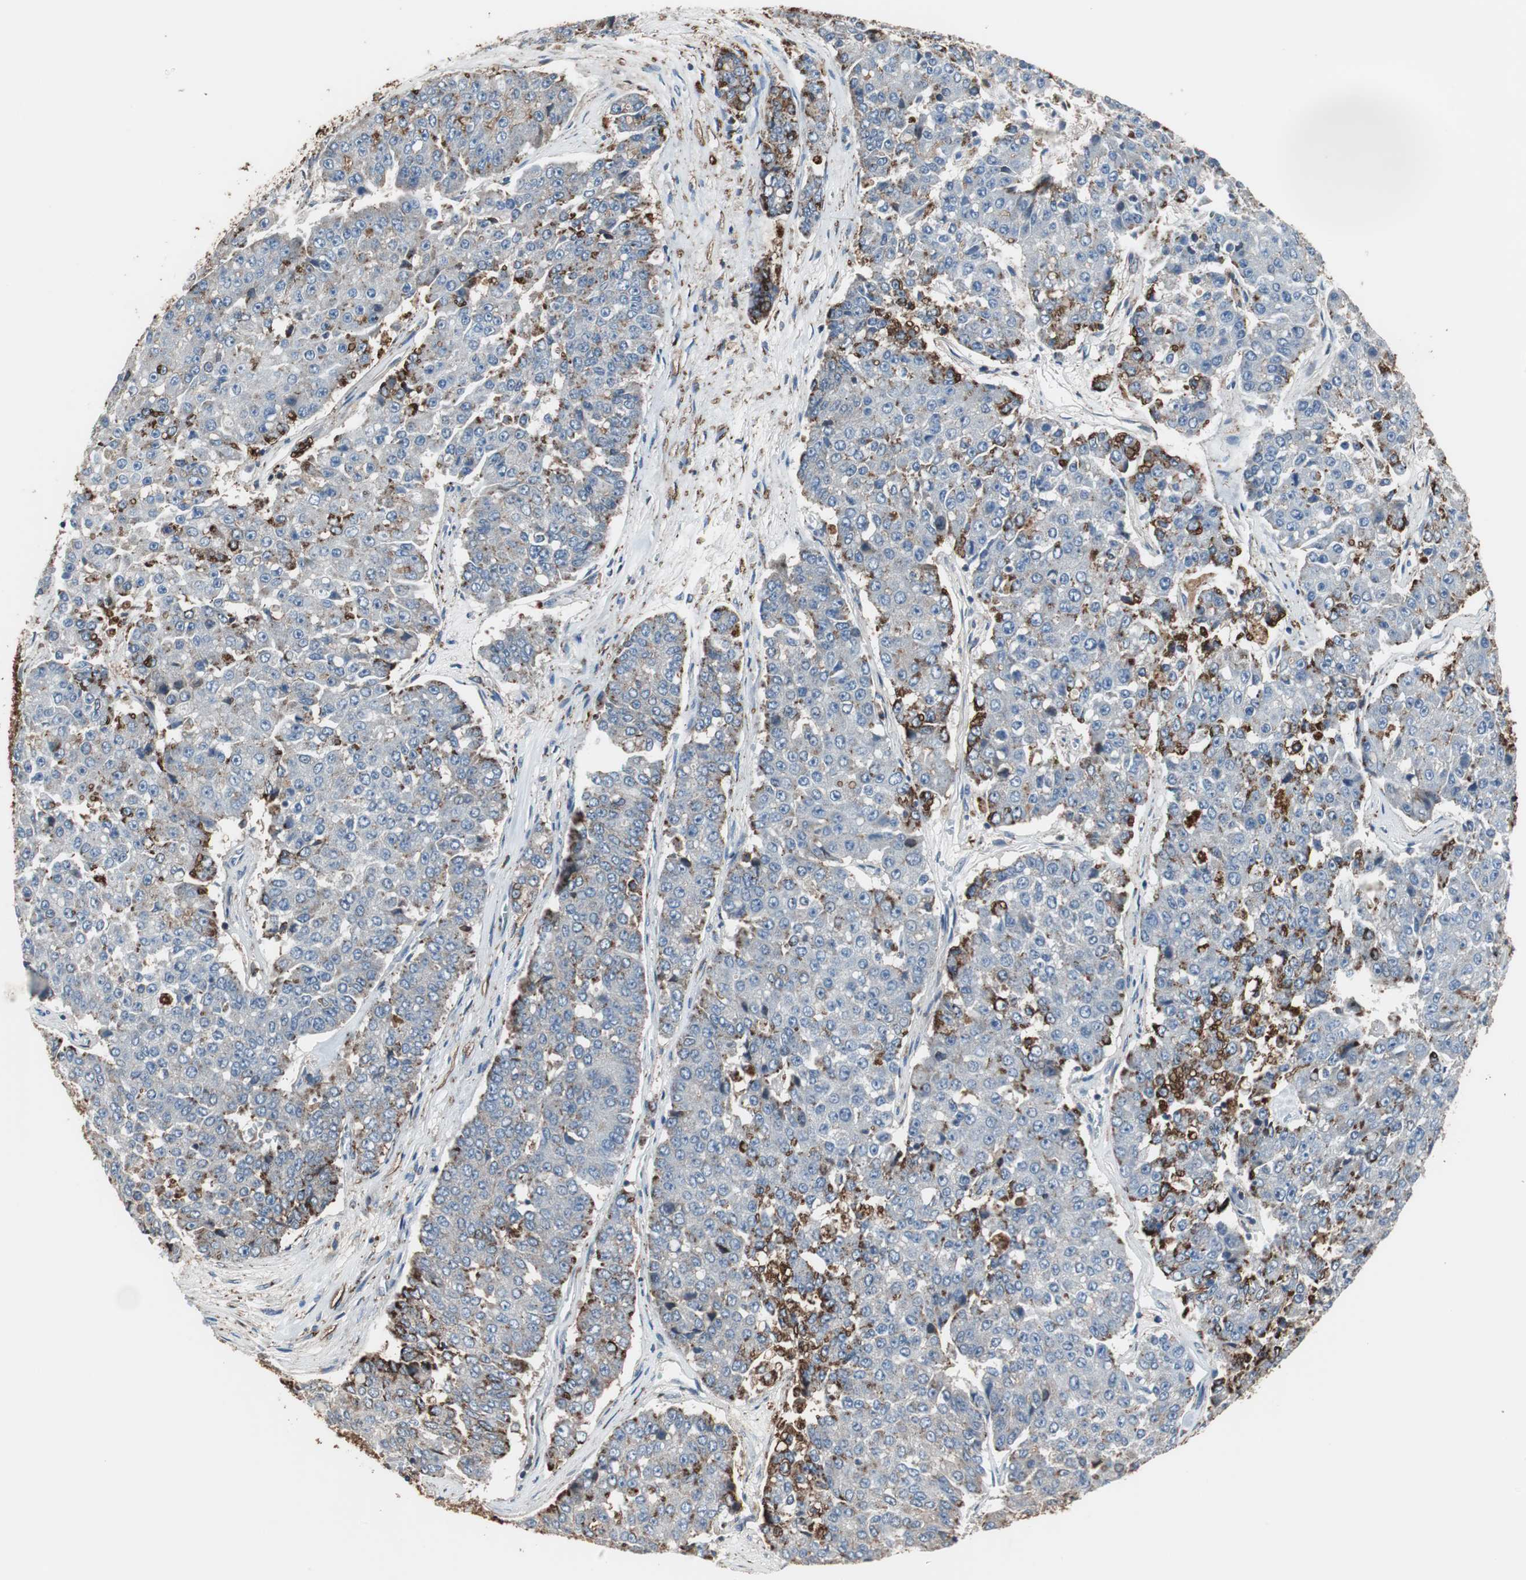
{"staining": {"intensity": "strong", "quantity": "<25%", "location": "cytoplasmic/membranous"}, "tissue": "pancreatic cancer", "cell_type": "Tumor cells", "image_type": "cancer", "snomed": [{"axis": "morphology", "description": "Adenocarcinoma, NOS"}, {"axis": "topography", "description": "Pancreas"}], "caption": "Strong cytoplasmic/membranous staining is identified in about <25% of tumor cells in pancreatic adenocarcinoma.", "gene": "ANXA4", "patient": {"sex": "male", "age": 50}}